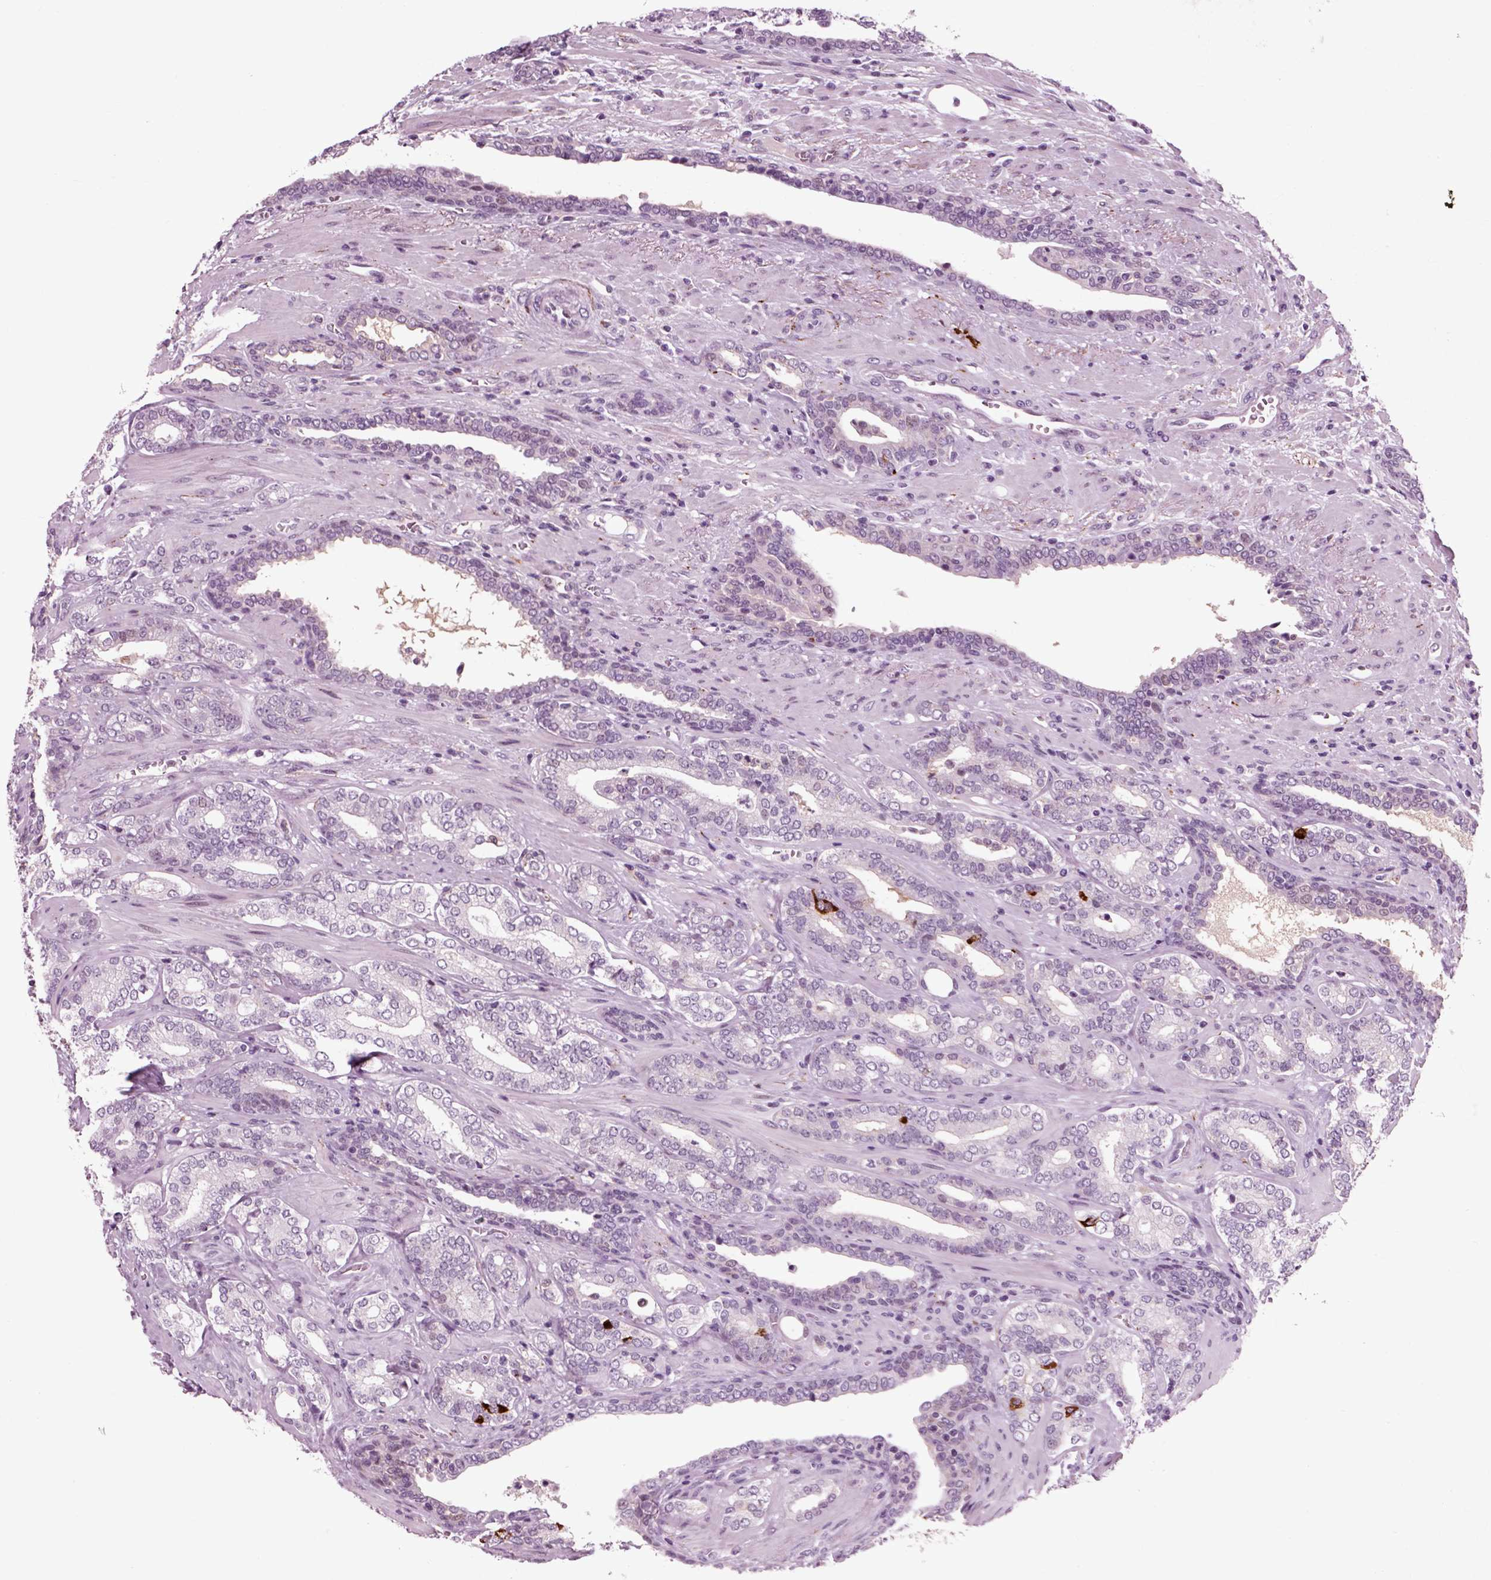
{"staining": {"intensity": "negative", "quantity": "none", "location": "none"}, "tissue": "prostate cancer", "cell_type": "Tumor cells", "image_type": "cancer", "snomed": [{"axis": "morphology", "description": "Adenocarcinoma, Low grade"}, {"axis": "topography", "description": "Prostate"}], "caption": "An image of human prostate low-grade adenocarcinoma is negative for staining in tumor cells.", "gene": "CHGB", "patient": {"sex": "male", "age": 61}}